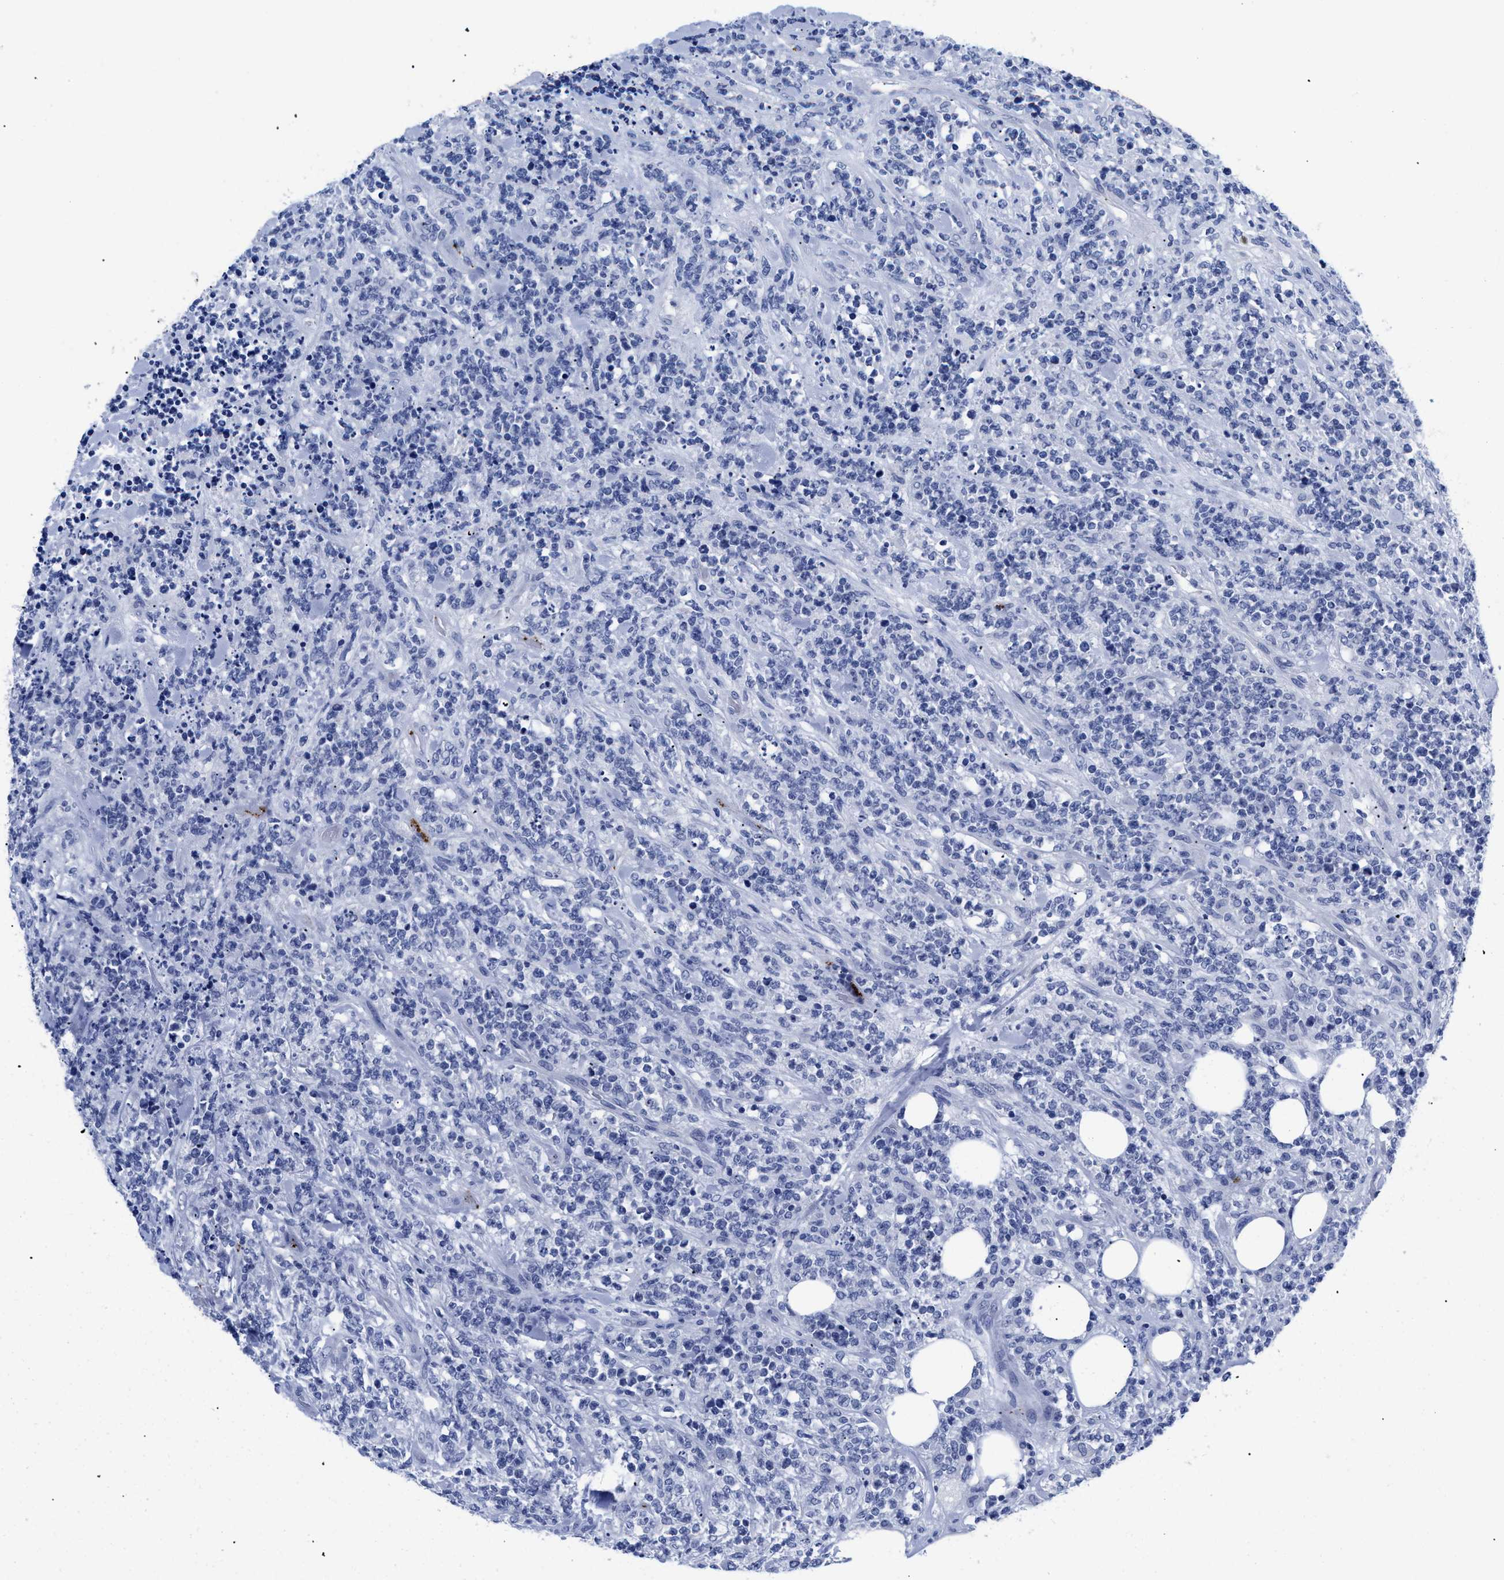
{"staining": {"intensity": "negative", "quantity": "none", "location": "none"}, "tissue": "lymphoma", "cell_type": "Tumor cells", "image_type": "cancer", "snomed": [{"axis": "morphology", "description": "Malignant lymphoma, non-Hodgkin's type, High grade"}, {"axis": "topography", "description": "Soft tissue"}], "caption": "Immunohistochemical staining of human lymphoma displays no significant positivity in tumor cells. Nuclei are stained in blue.", "gene": "TREML1", "patient": {"sex": "male", "age": 18}}